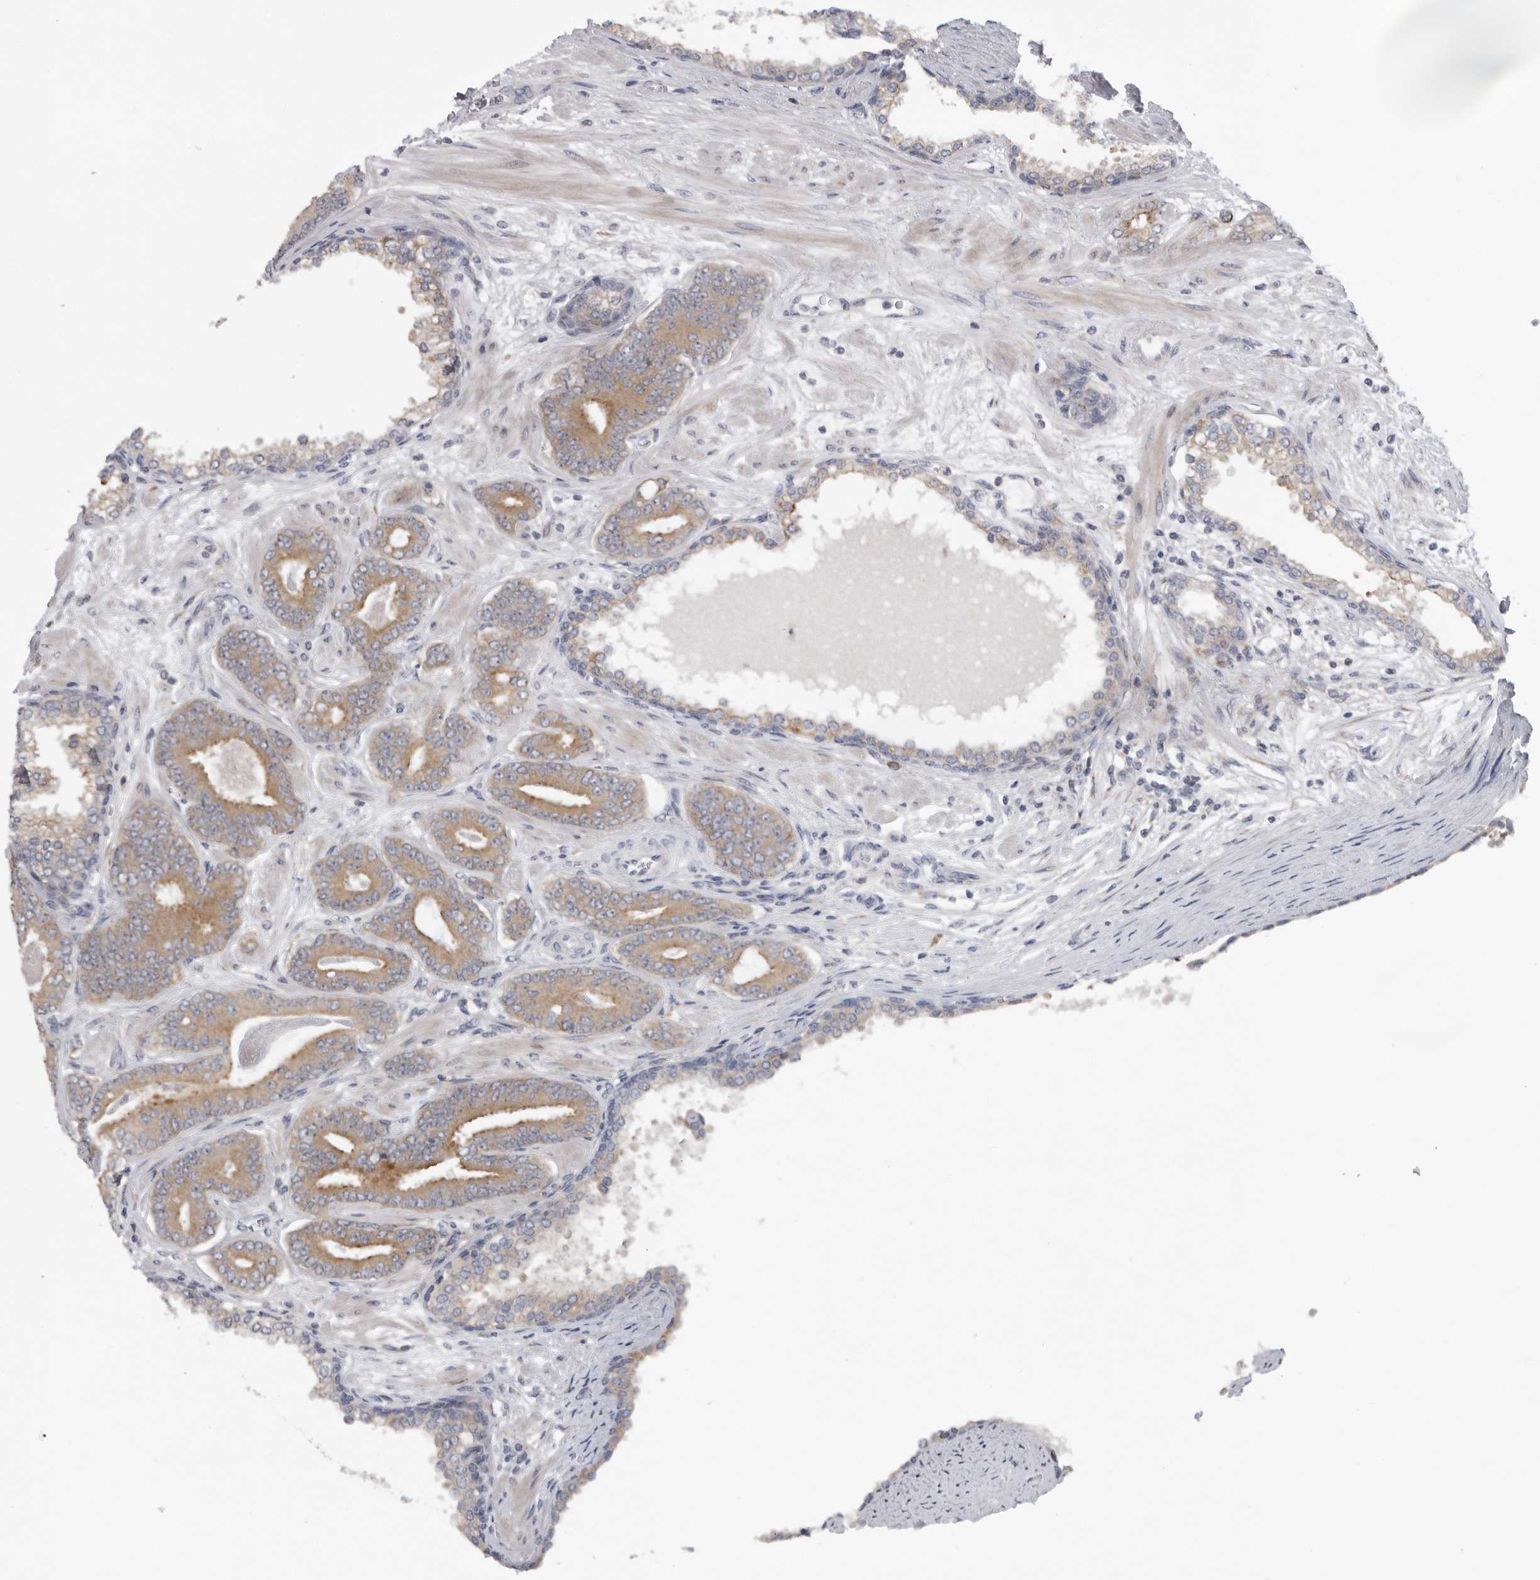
{"staining": {"intensity": "moderate", "quantity": ">75%", "location": "cytoplasmic/membranous"}, "tissue": "prostate cancer", "cell_type": "Tumor cells", "image_type": "cancer", "snomed": [{"axis": "morphology", "description": "Adenocarcinoma, Low grade"}, {"axis": "topography", "description": "Prostate"}], "caption": "Prostate cancer tissue shows moderate cytoplasmic/membranous staining in about >75% of tumor cells, visualized by immunohistochemistry.", "gene": "USP24", "patient": {"sex": "male", "age": 62}}